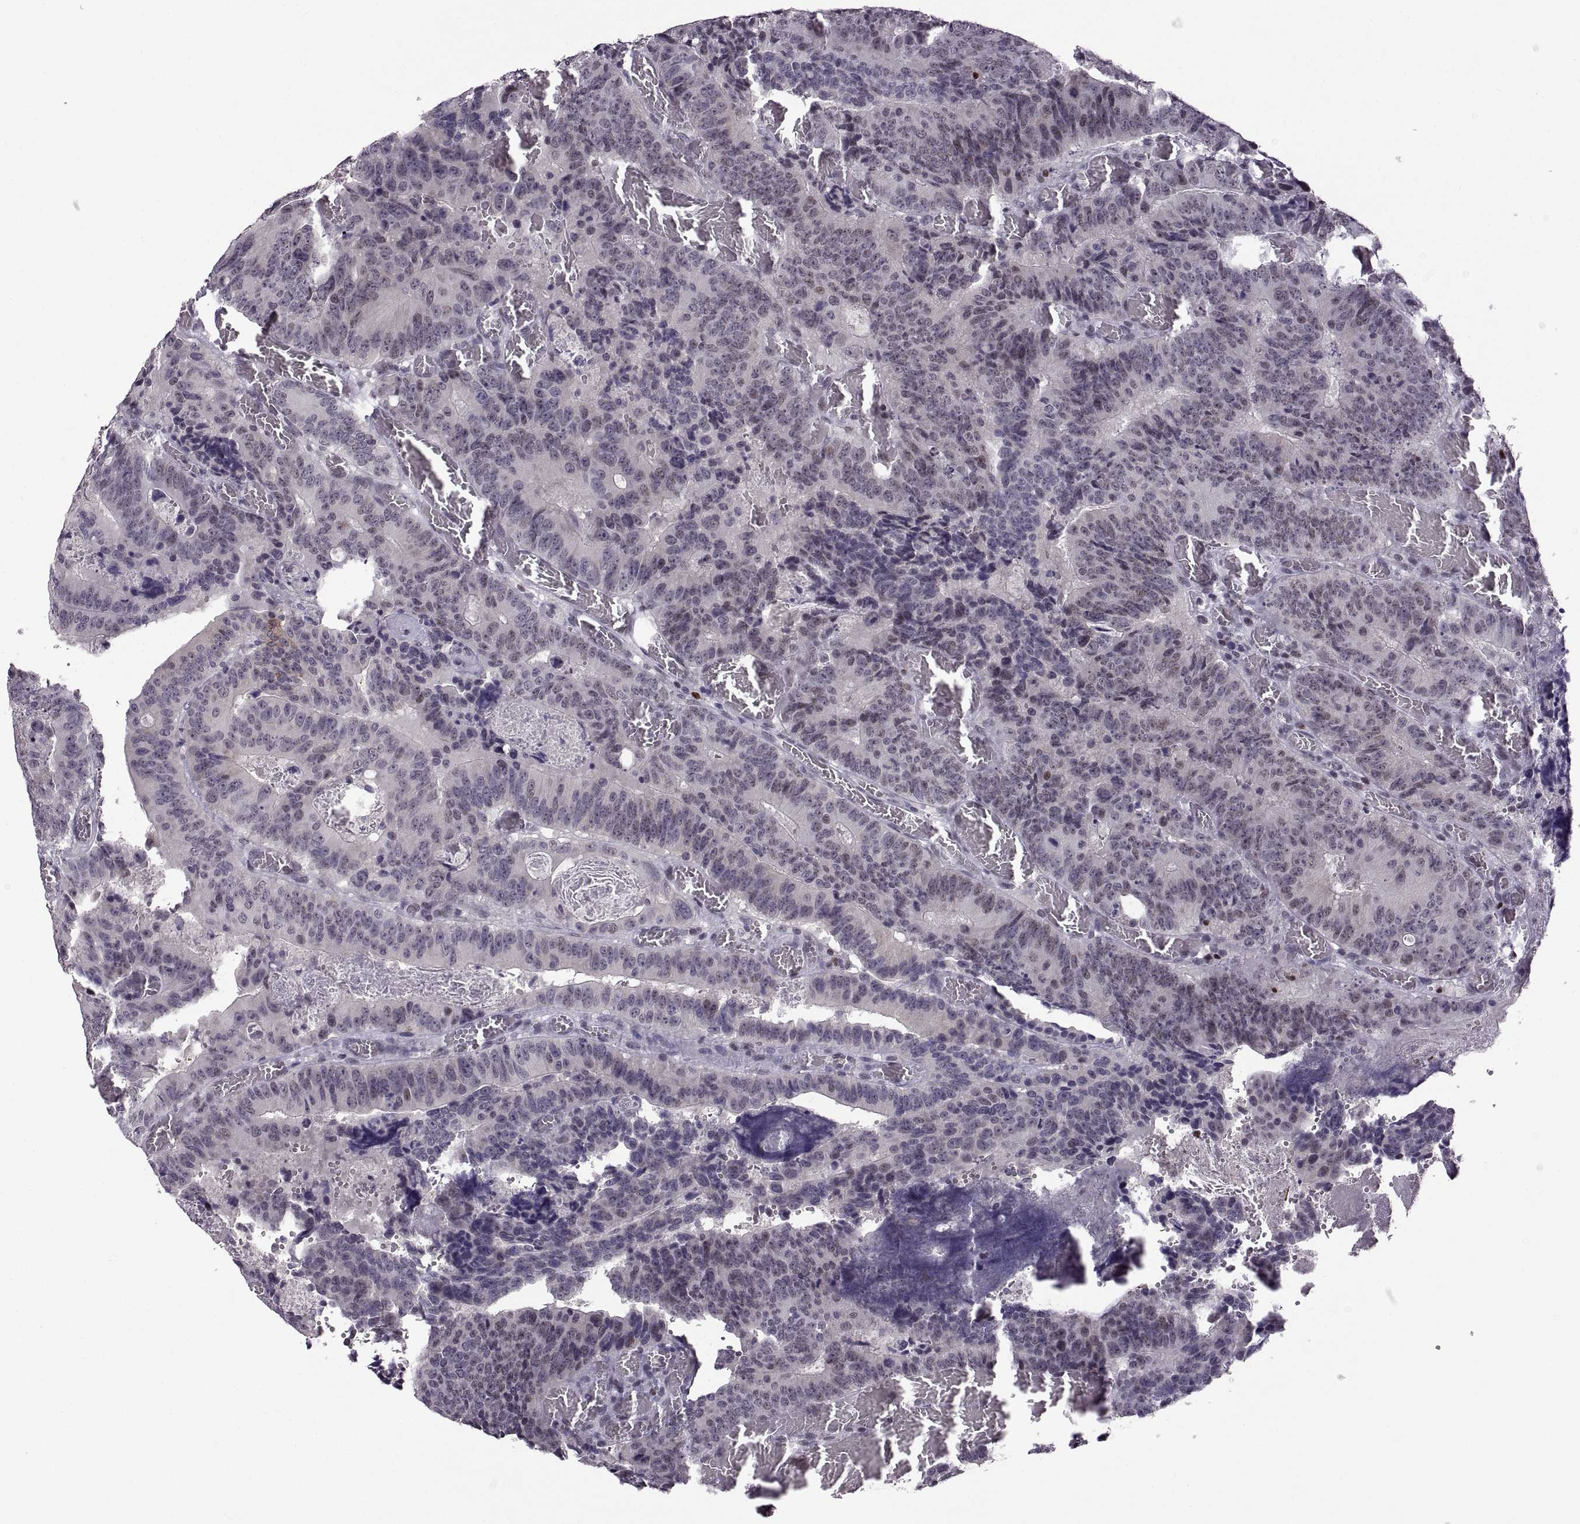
{"staining": {"intensity": "negative", "quantity": "none", "location": "none"}, "tissue": "colorectal cancer", "cell_type": "Tumor cells", "image_type": "cancer", "snomed": [{"axis": "morphology", "description": "Adenocarcinoma, NOS"}, {"axis": "topography", "description": "Colon"}], "caption": "Colorectal cancer (adenocarcinoma) stained for a protein using immunohistochemistry (IHC) demonstrates no staining tumor cells.", "gene": "NEK2", "patient": {"sex": "female", "age": 82}}